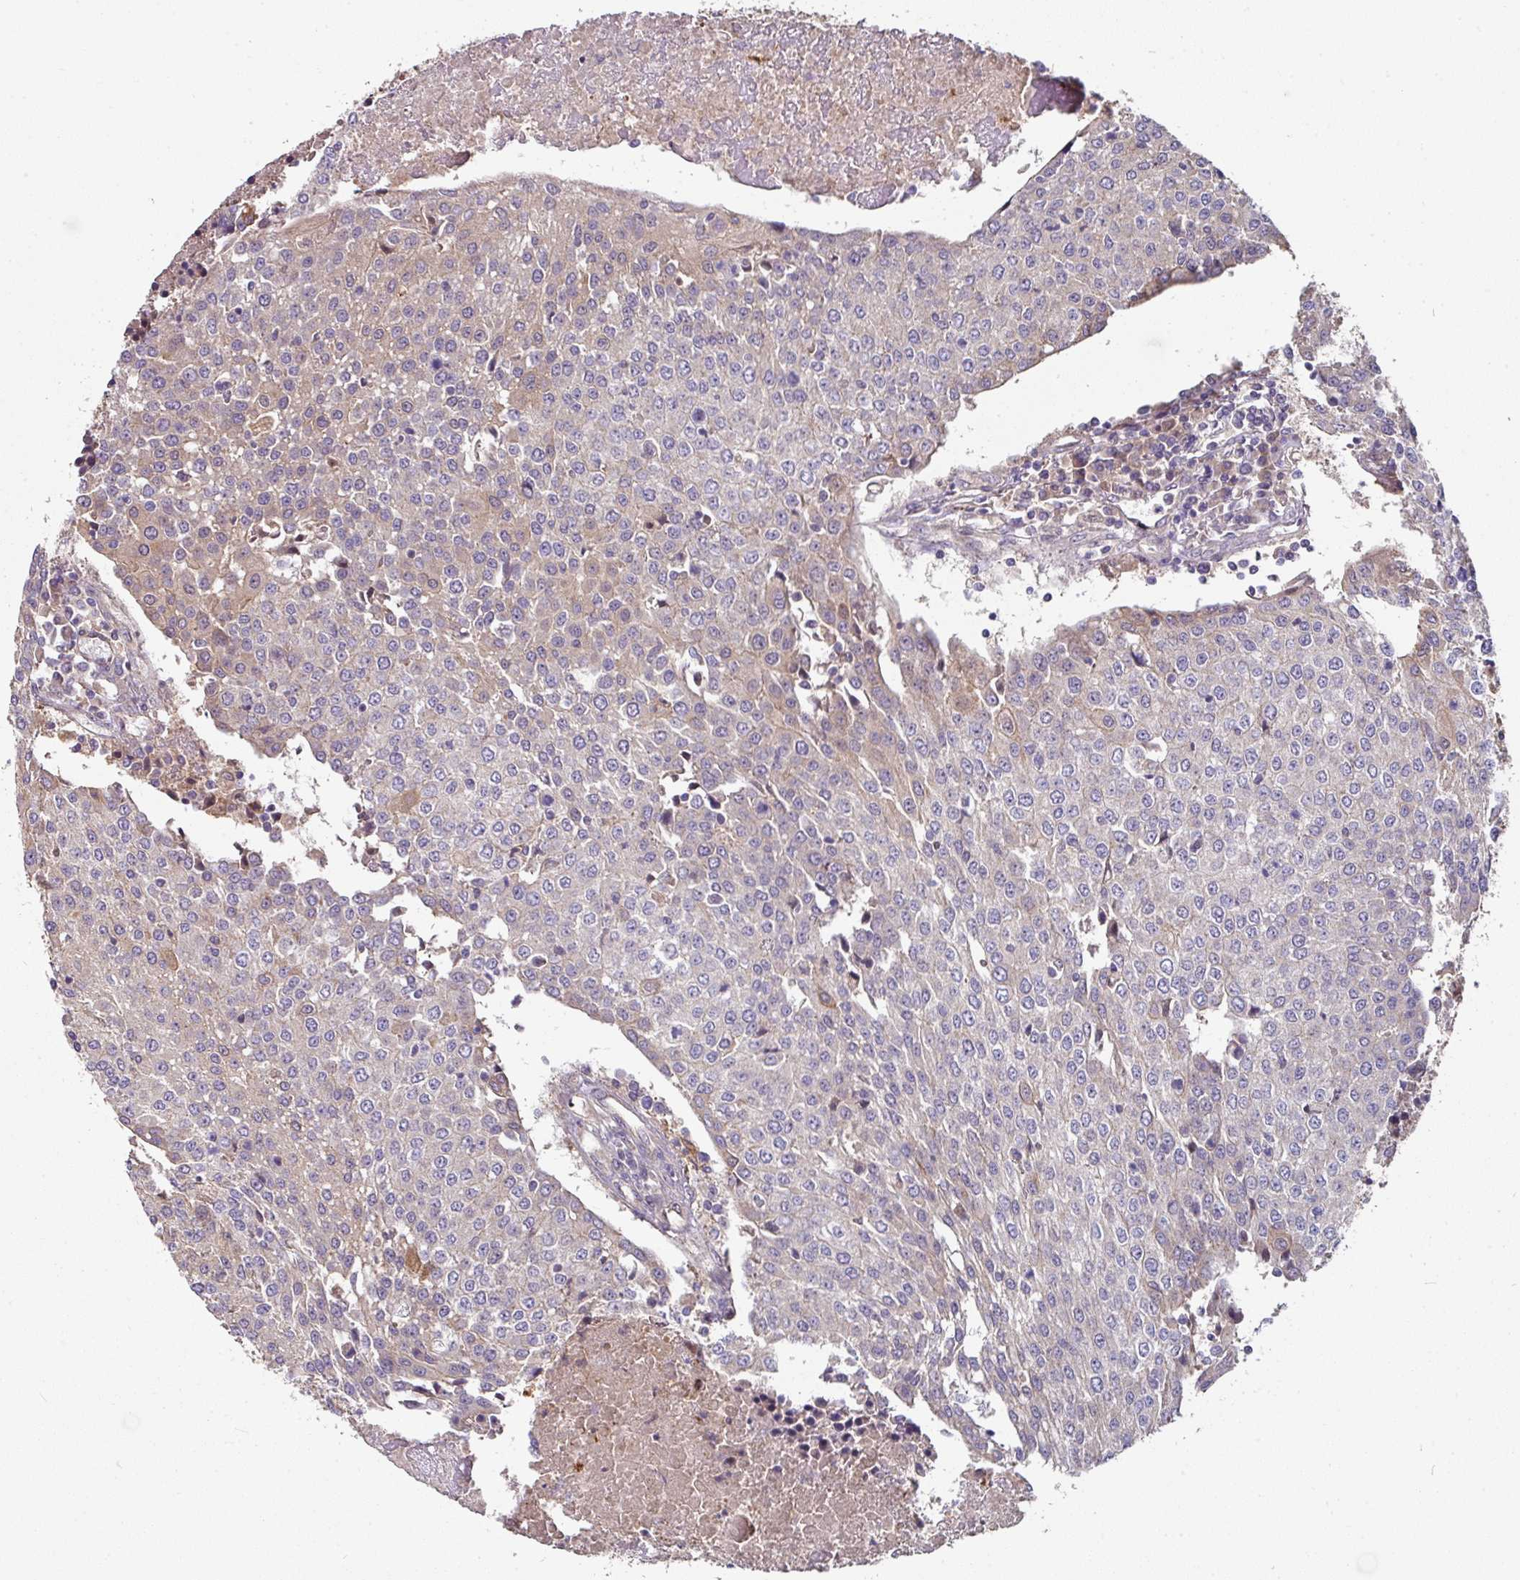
{"staining": {"intensity": "weak", "quantity": "<25%", "location": "cytoplasmic/membranous"}, "tissue": "urothelial cancer", "cell_type": "Tumor cells", "image_type": "cancer", "snomed": [{"axis": "morphology", "description": "Urothelial carcinoma, High grade"}, {"axis": "topography", "description": "Urinary bladder"}], "caption": "Immunohistochemistry (IHC) micrograph of neoplastic tissue: human urothelial cancer stained with DAB shows no significant protein staining in tumor cells. (DAB IHC with hematoxylin counter stain).", "gene": "C4orf48", "patient": {"sex": "female", "age": 85}}